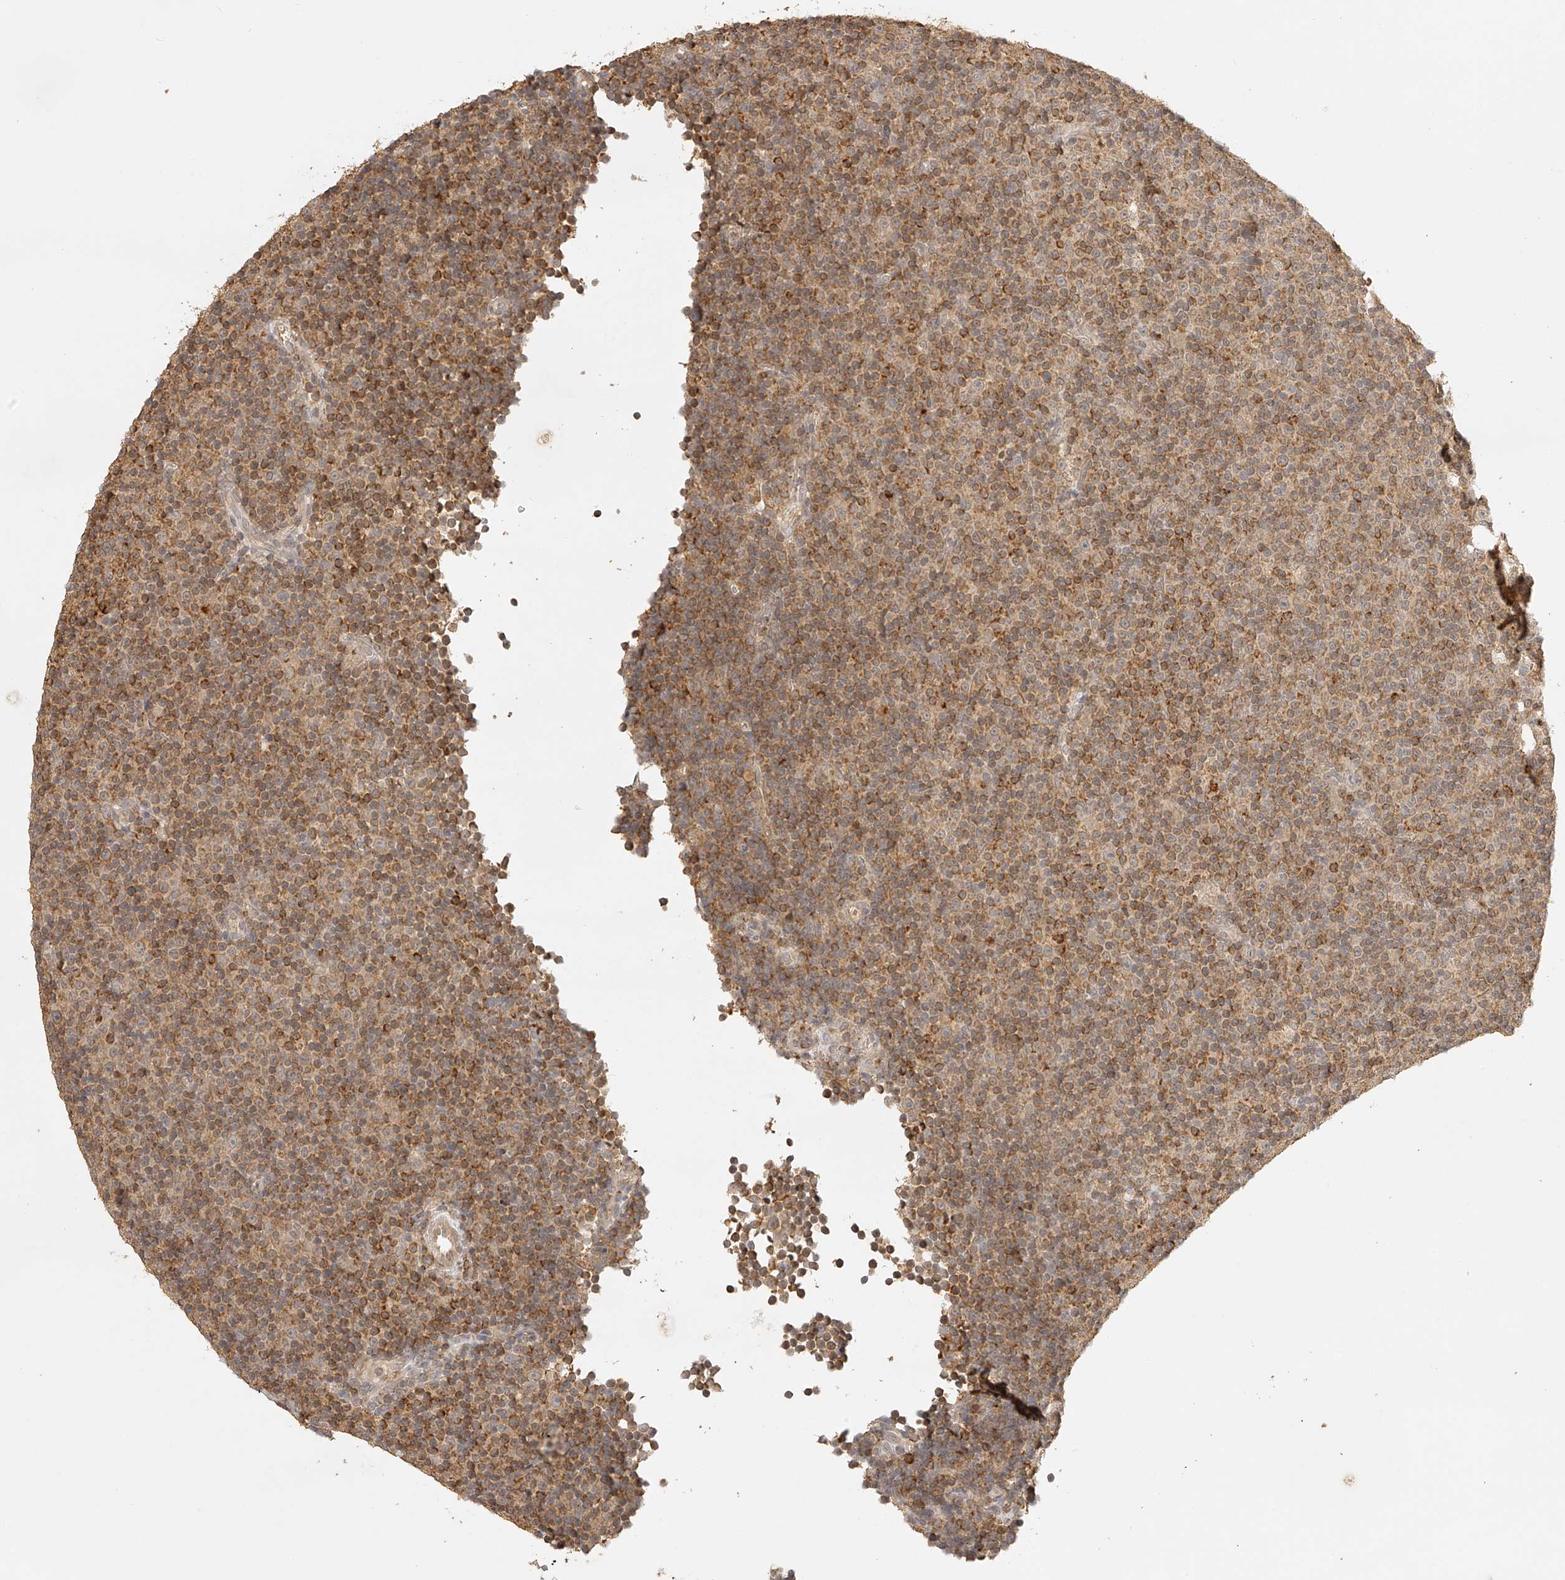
{"staining": {"intensity": "moderate", "quantity": ">75%", "location": "cytoplasmic/membranous"}, "tissue": "lymphoma", "cell_type": "Tumor cells", "image_type": "cancer", "snomed": [{"axis": "morphology", "description": "Malignant lymphoma, non-Hodgkin's type, Low grade"}, {"axis": "topography", "description": "Lymph node"}], "caption": "A brown stain labels moderate cytoplasmic/membranous expression of a protein in human lymphoma tumor cells. The staining was performed using DAB (3,3'-diaminobenzidine) to visualize the protein expression in brown, while the nuclei were stained in blue with hematoxylin (Magnification: 20x).", "gene": "BCL2L11", "patient": {"sex": "female", "age": 67}}